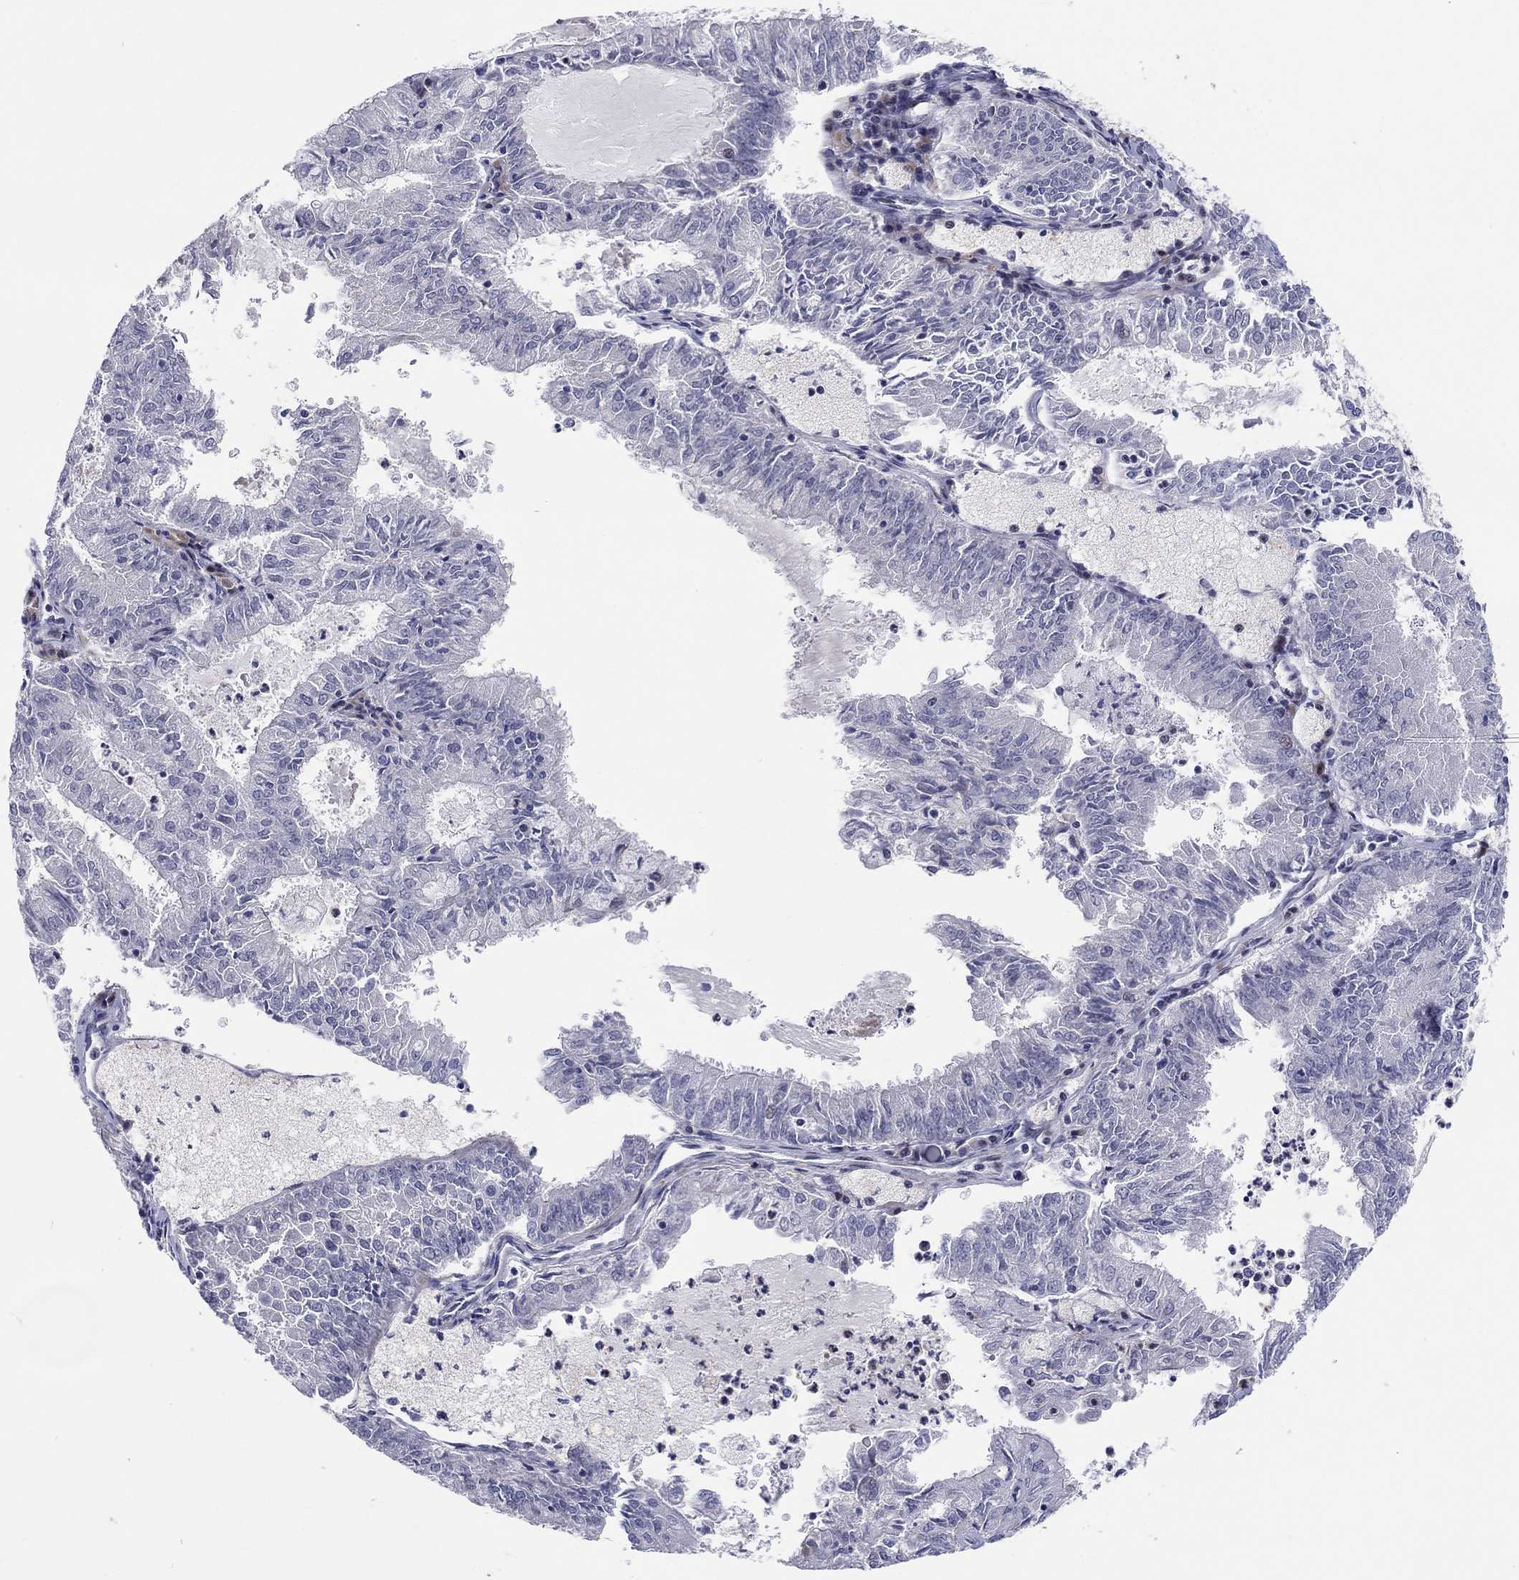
{"staining": {"intensity": "negative", "quantity": "none", "location": "none"}, "tissue": "endometrial cancer", "cell_type": "Tumor cells", "image_type": "cancer", "snomed": [{"axis": "morphology", "description": "Adenocarcinoma, NOS"}, {"axis": "topography", "description": "Endometrium"}], "caption": "A photomicrograph of endometrial cancer stained for a protein reveals no brown staining in tumor cells.", "gene": "ARHGAP36", "patient": {"sex": "female", "age": 57}}